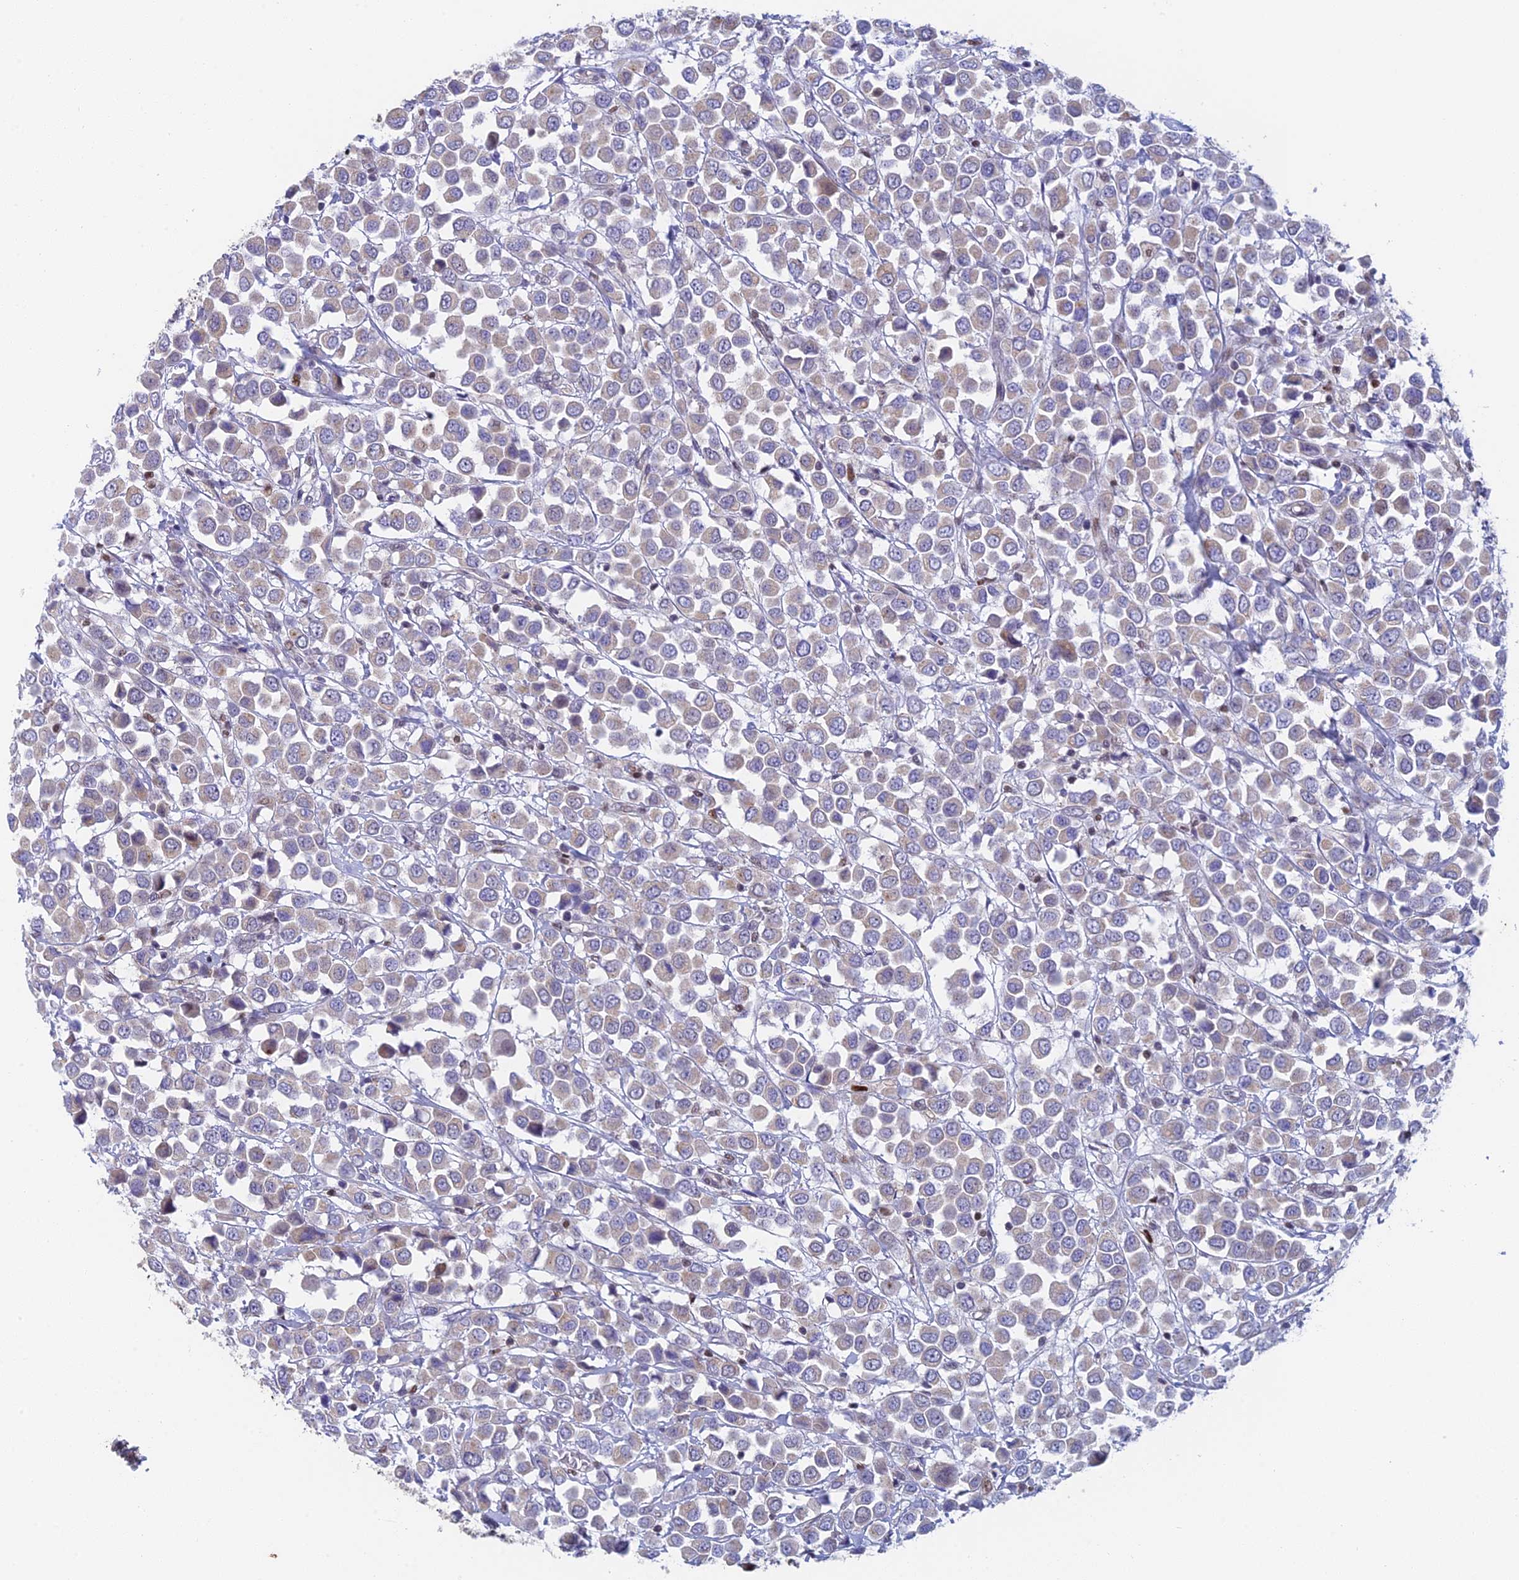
{"staining": {"intensity": "negative", "quantity": "none", "location": "none"}, "tissue": "breast cancer", "cell_type": "Tumor cells", "image_type": "cancer", "snomed": [{"axis": "morphology", "description": "Duct carcinoma"}, {"axis": "topography", "description": "Breast"}], "caption": "IHC histopathology image of human intraductal carcinoma (breast) stained for a protein (brown), which exhibits no positivity in tumor cells.", "gene": "MRPL17", "patient": {"sex": "female", "age": 61}}